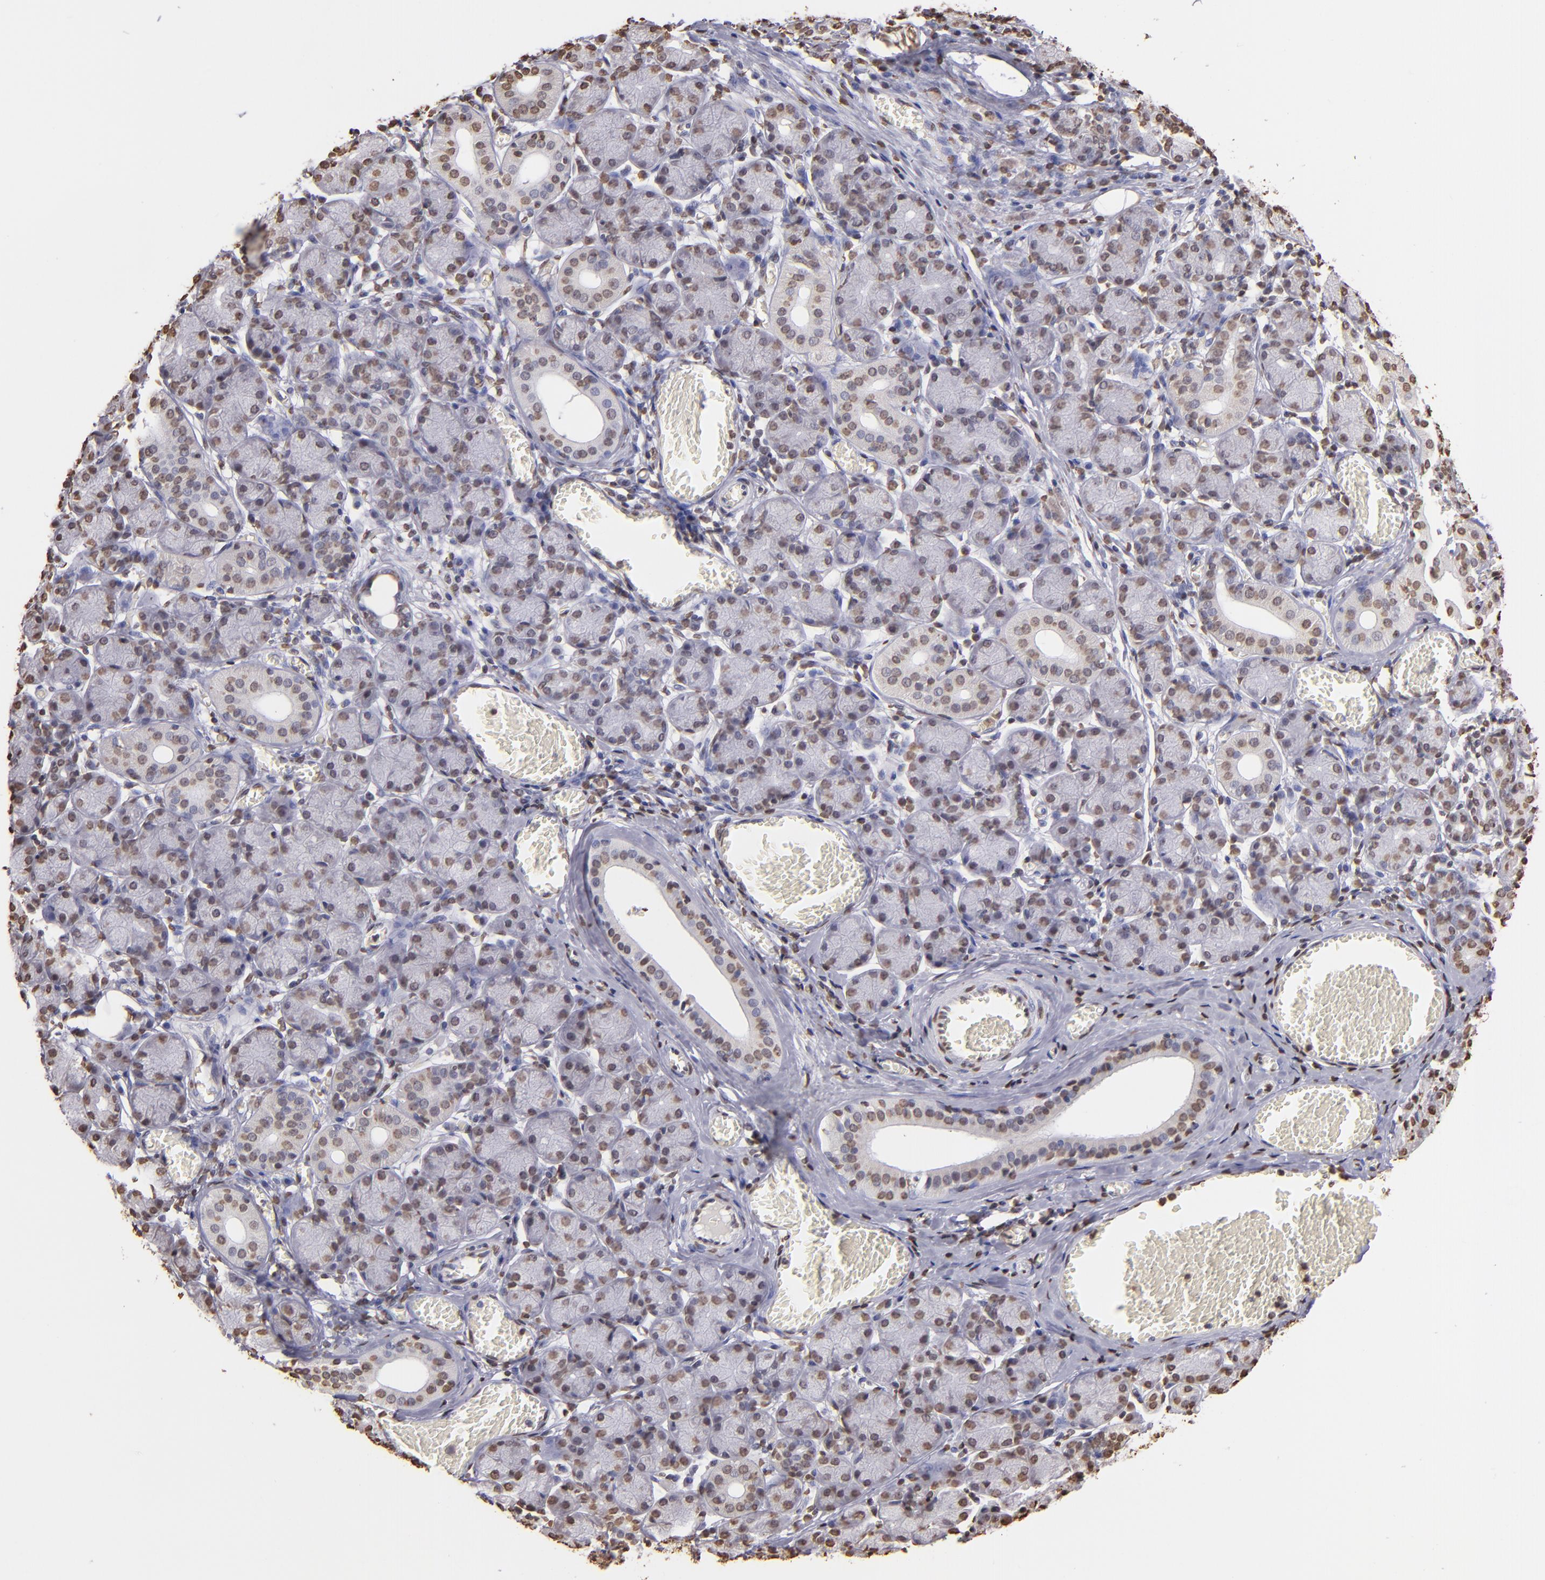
{"staining": {"intensity": "weak", "quantity": "25%-75%", "location": "nuclear"}, "tissue": "salivary gland", "cell_type": "Glandular cells", "image_type": "normal", "snomed": [{"axis": "morphology", "description": "Normal tissue, NOS"}, {"axis": "topography", "description": "Salivary gland"}], "caption": "Immunohistochemistry (IHC) of unremarkable salivary gland demonstrates low levels of weak nuclear staining in approximately 25%-75% of glandular cells. (brown staining indicates protein expression, while blue staining denotes nuclei).", "gene": "LBX1", "patient": {"sex": "female", "age": 24}}